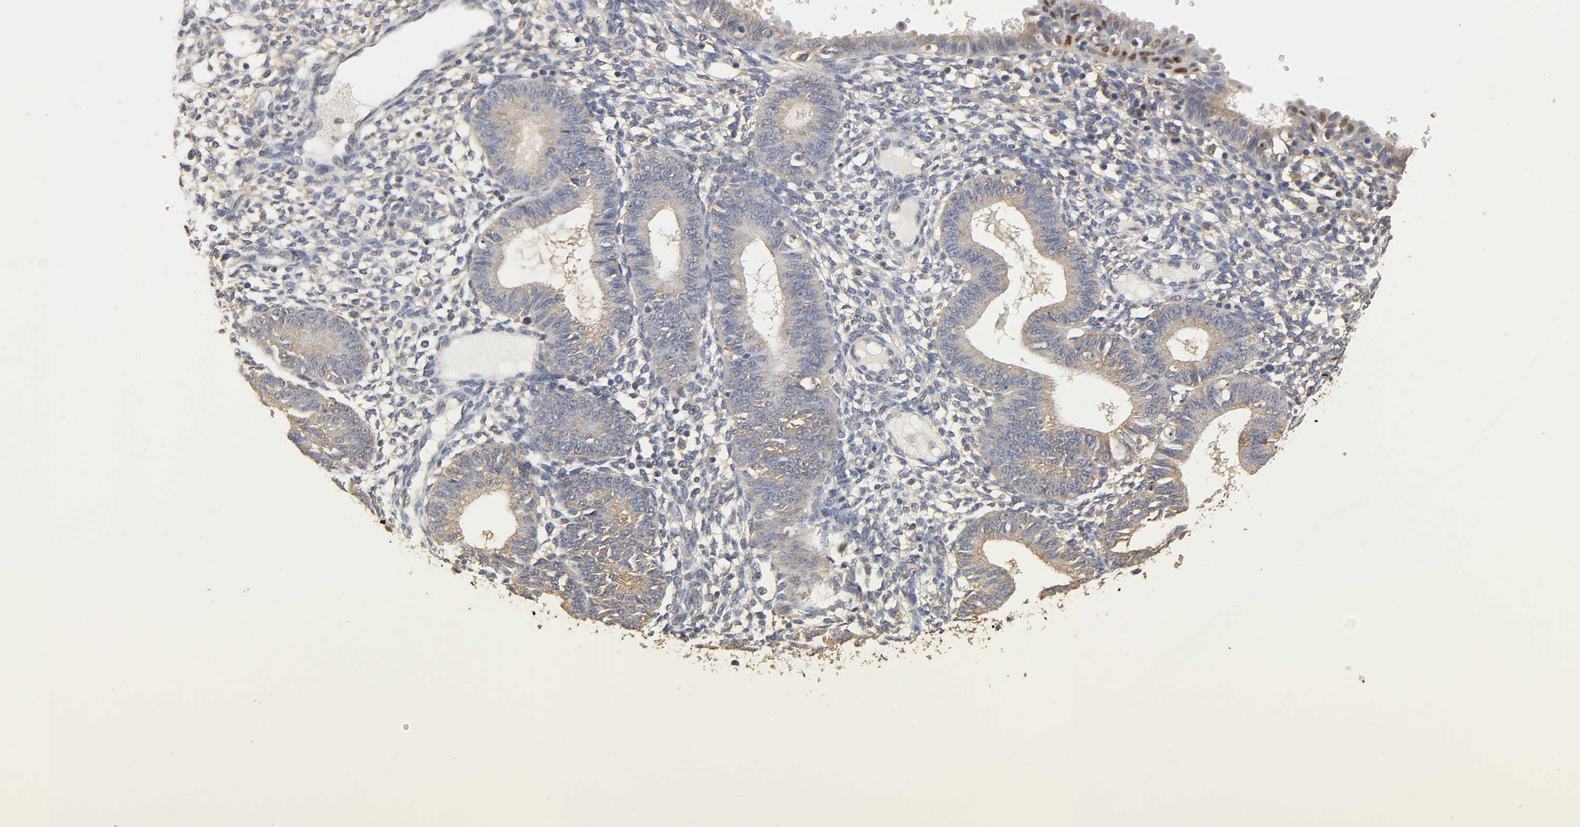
{"staining": {"intensity": "weak", "quantity": "25%-75%", "location": "cytoplasmic/membranous"}, "tissue": "endometrium", "cell_type": "Cells in endometrial stroma", "image_type": "normal", "snomed": [{"axis": "morphology", "description": "Normal tissue, NOS"}, {"axis": "topography", "description": "Endometrium"}], "caption": "Cells in endometrial stroma display low levels of weak cytoplasmic/membranous expression in about 25%-75% of cells in unremarkable endometrium.", "gene": "PKN1", "patient": {"sex": "female", "age": 61}}